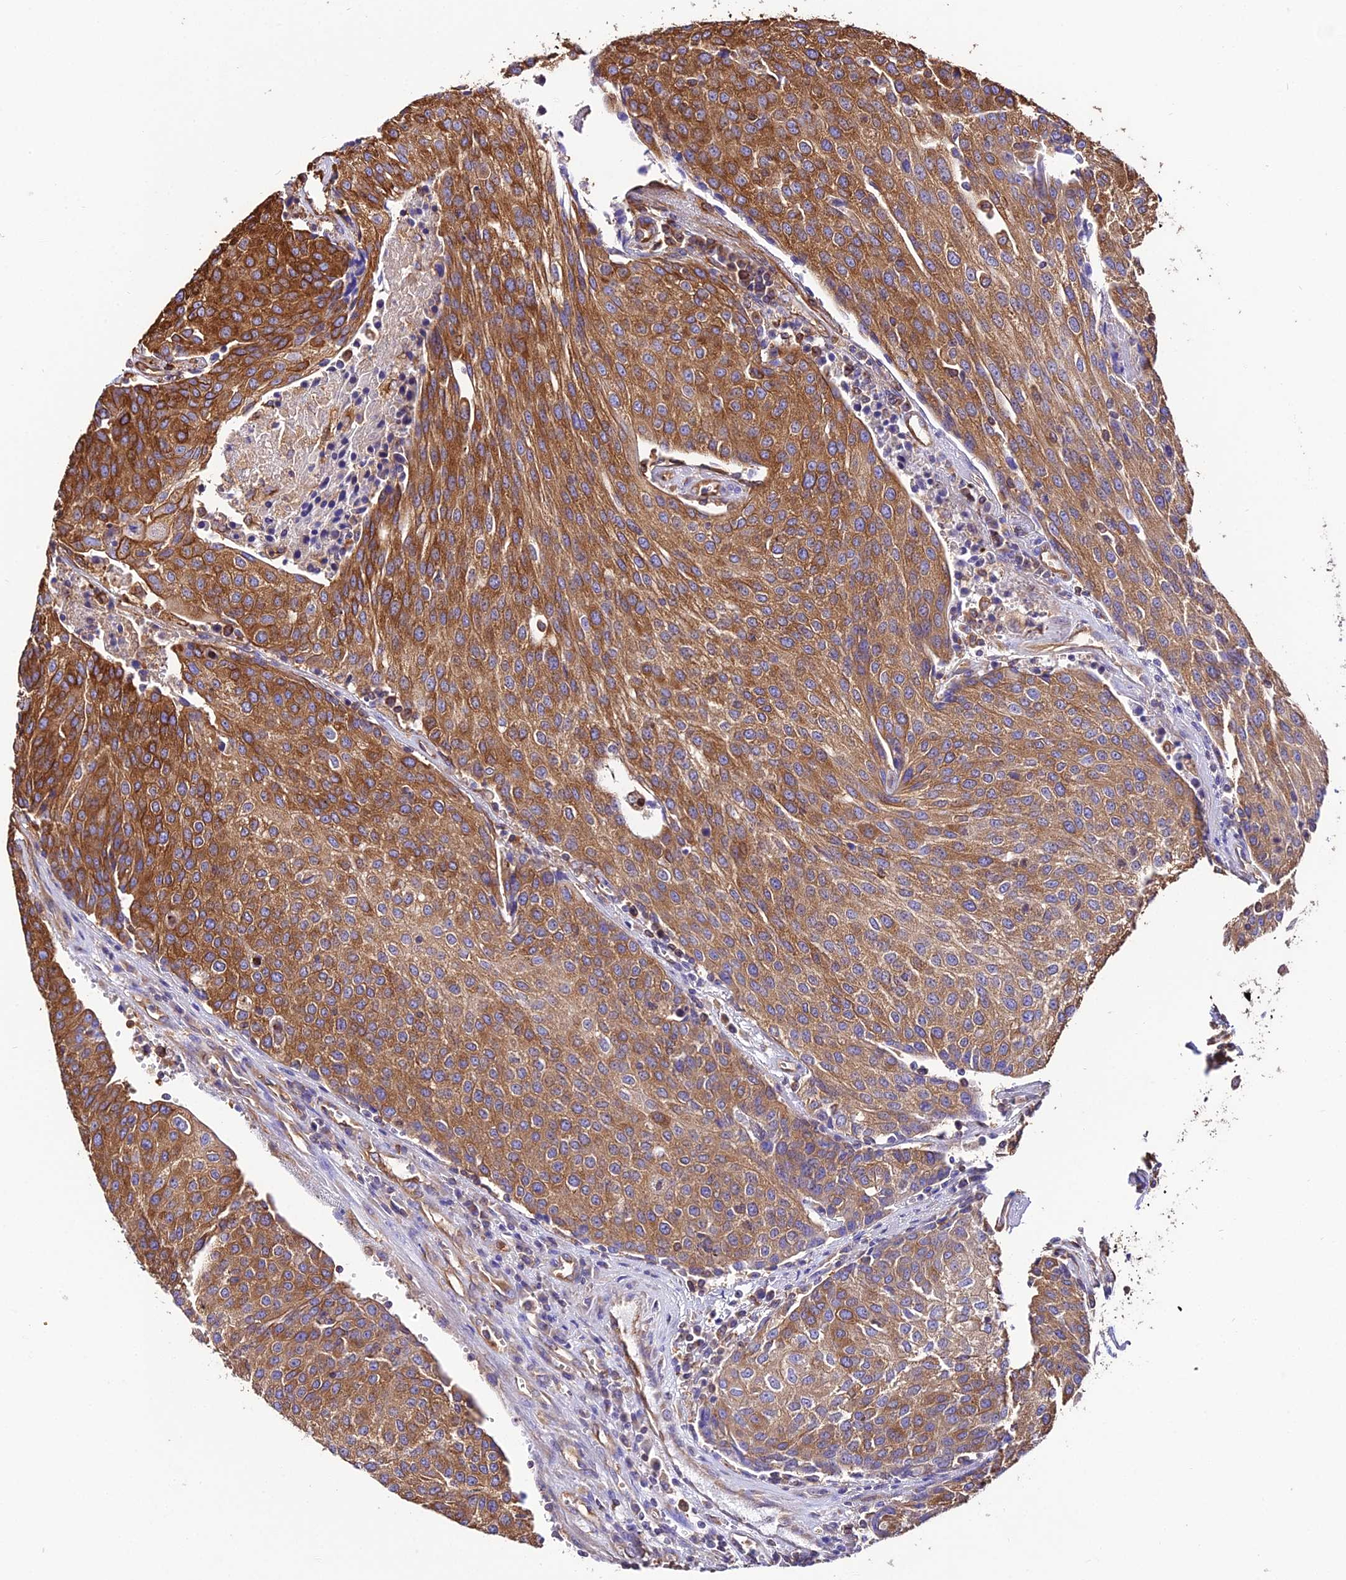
{"staining": {"intensity": "strong", "quantity": ">75%", "location": "cytoplasmic/membranous"}, "tissue": "urothelial cancer", "cell_type": "Tumor cells", "image_type": "cancer", "snomed": [{"axis": "morphology", "description": "Urothelial carcinoma, High grade"}, {"axis": "topography", "description": "Urinary bladder"}], "caption": "Immunohistochemical staining of urothelial cancer reveals high levels of strong cytoplasmic/membranous staining in about >75% of tumor cells.", "gene": "TUBA3D", "patient": {"sex": "female", "age": 85}}